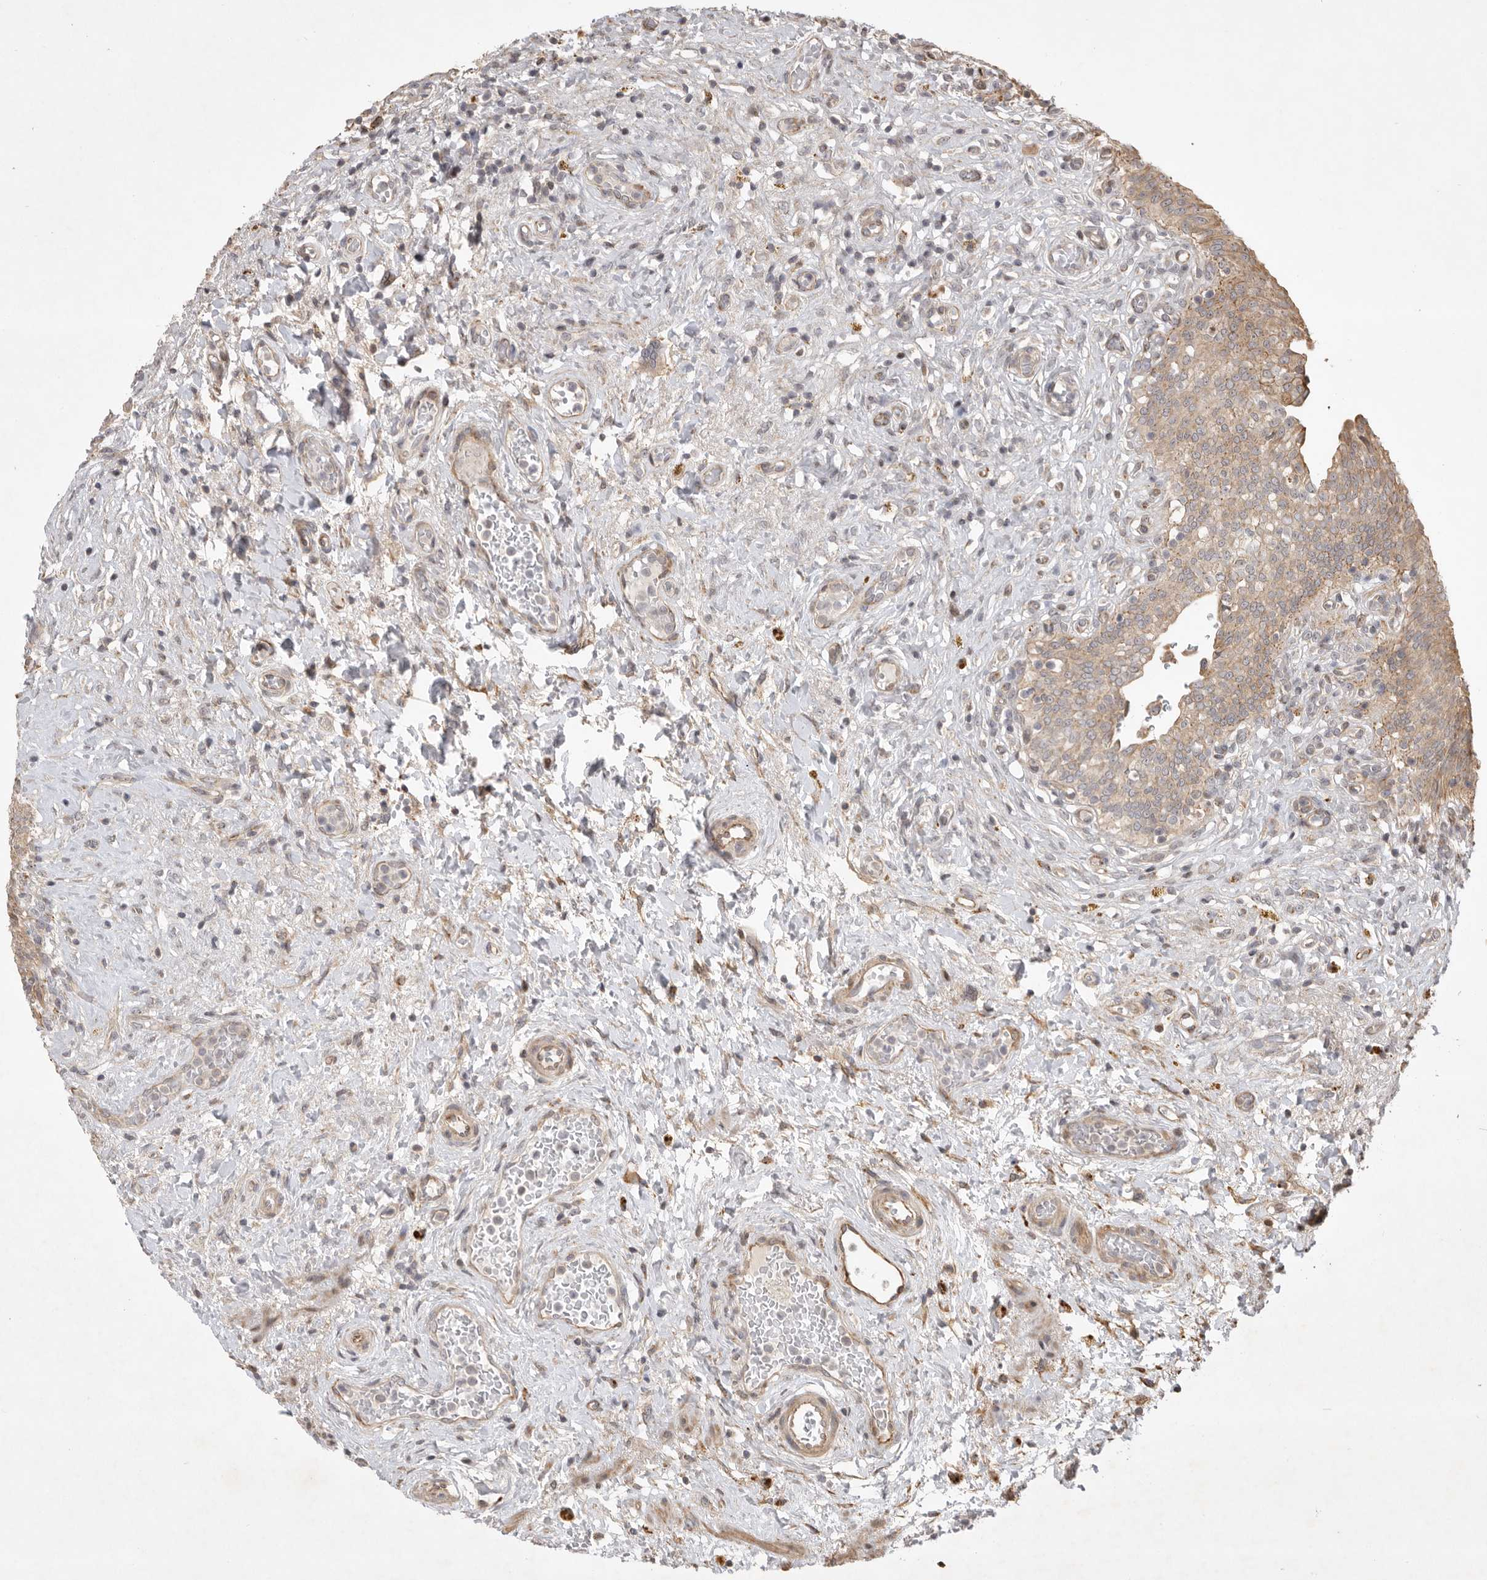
{"staining": {"intensity": "moderate", "quantity": ">75%", "location": "cytoplasmic/membranous"}, "tissue": "urinary bladder", "cell_type": "Urothelial cells", "image_type": "normal", "snomed": [{"axis": "morphology", "description": "Urothelial carcinoma, High grade"}, {"axis": "topography", "description": "Urinary bladder"}], "caption": "Immunohistochemistry of normal urinary bladder reveals medium levels of moderate cytoplasmic/membranous staining in approximately >75% of urothelial cells.", "gene": "DPH7", "patient": {"sex": "male", "age": 46}}